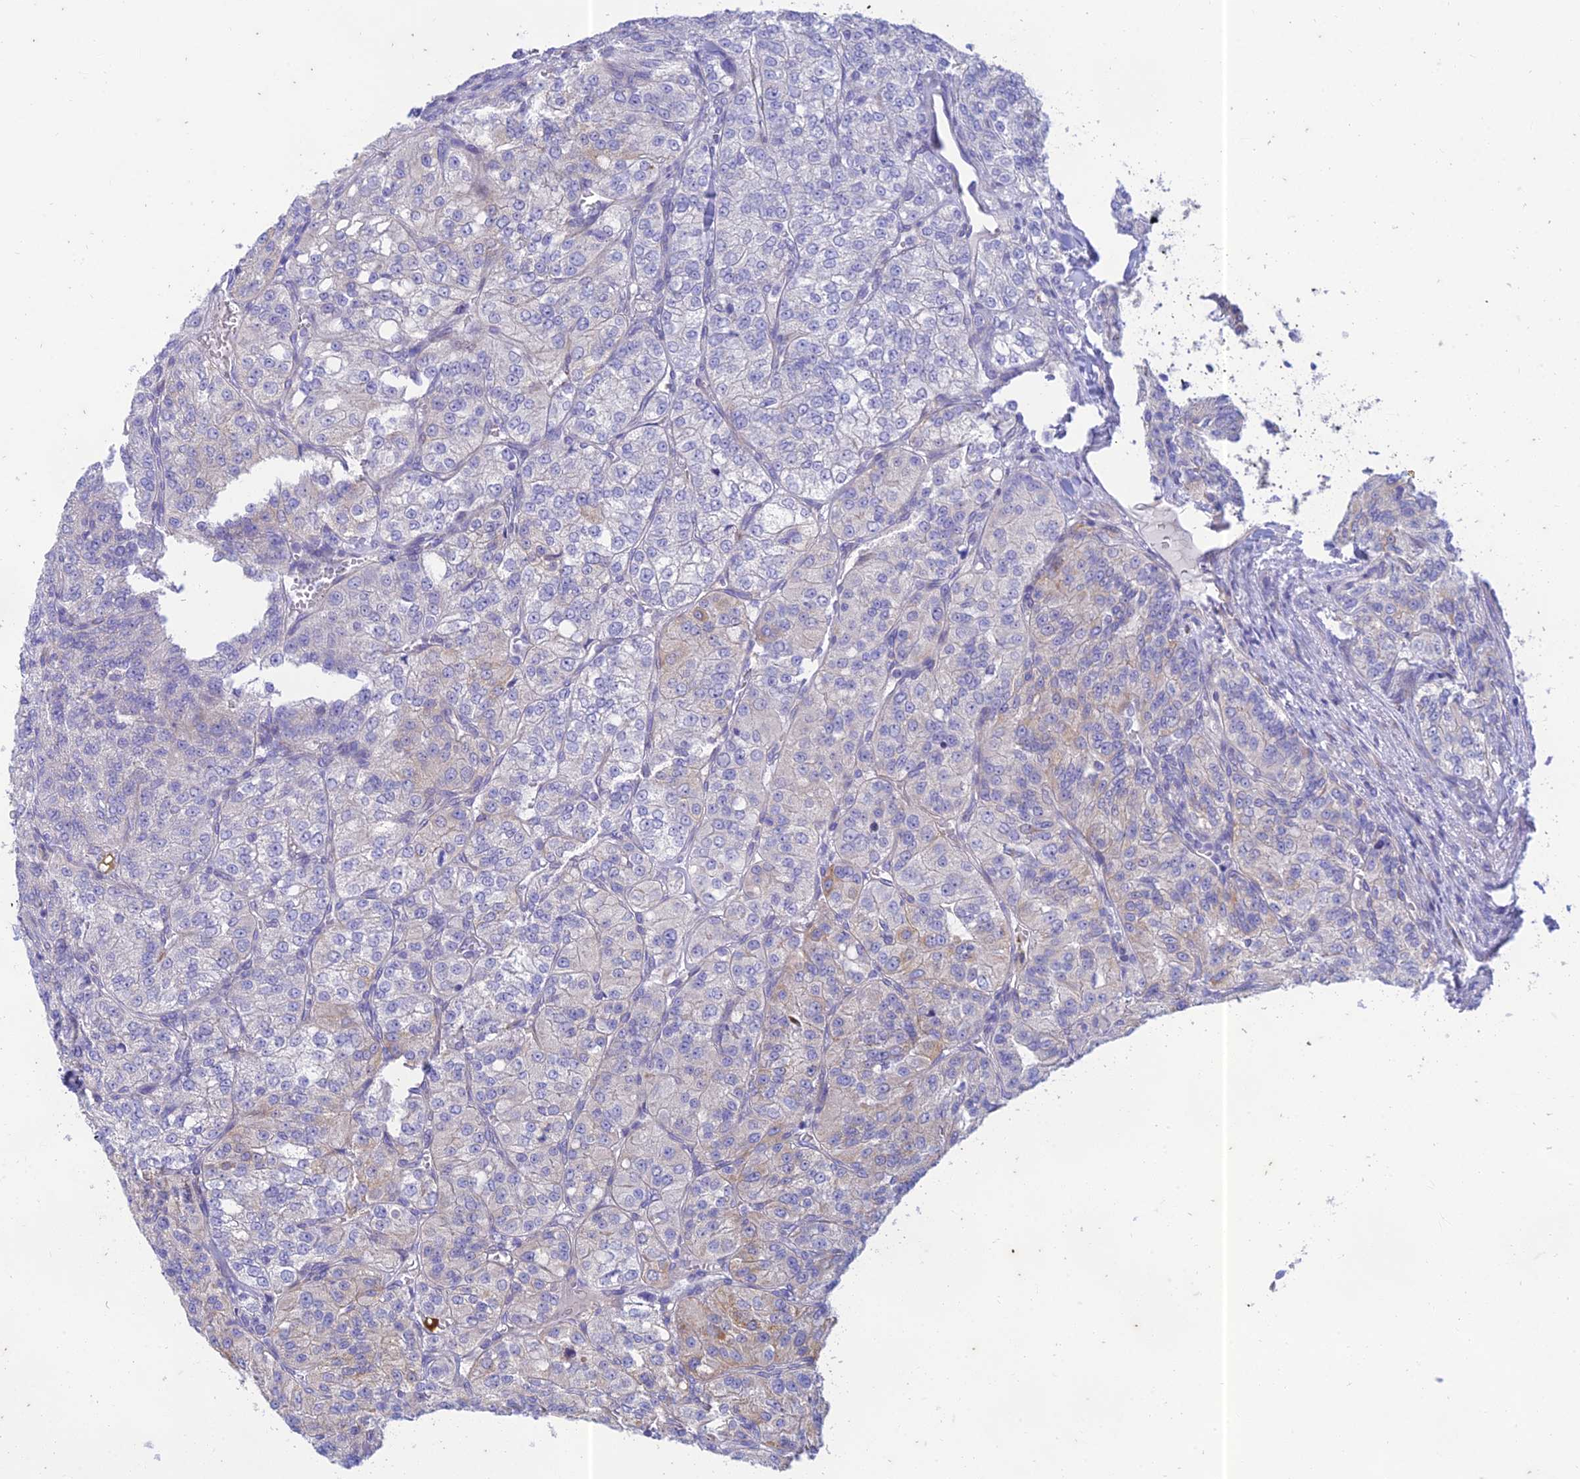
{"staining": {"intensity": "negative", "quantity": "none", "location": "none"}, "tissue": "renal cancer", "cell_type": "Tumor cells", "image_type": "cancer", "snomed": [{"axis": "morphology", "description": "Adenocarcinoma, NOS"}, {"axis": "topography", "description": "Kidney"}], "caption": "High power microscopy photomicrograph of an immunohistochemistry (IHC) histopathology image of renal adenocarcinoma, revealing no significant staining in tumor cells.", "gene": "PTCD2", "patient": {"sex": "female", "age": 63}}